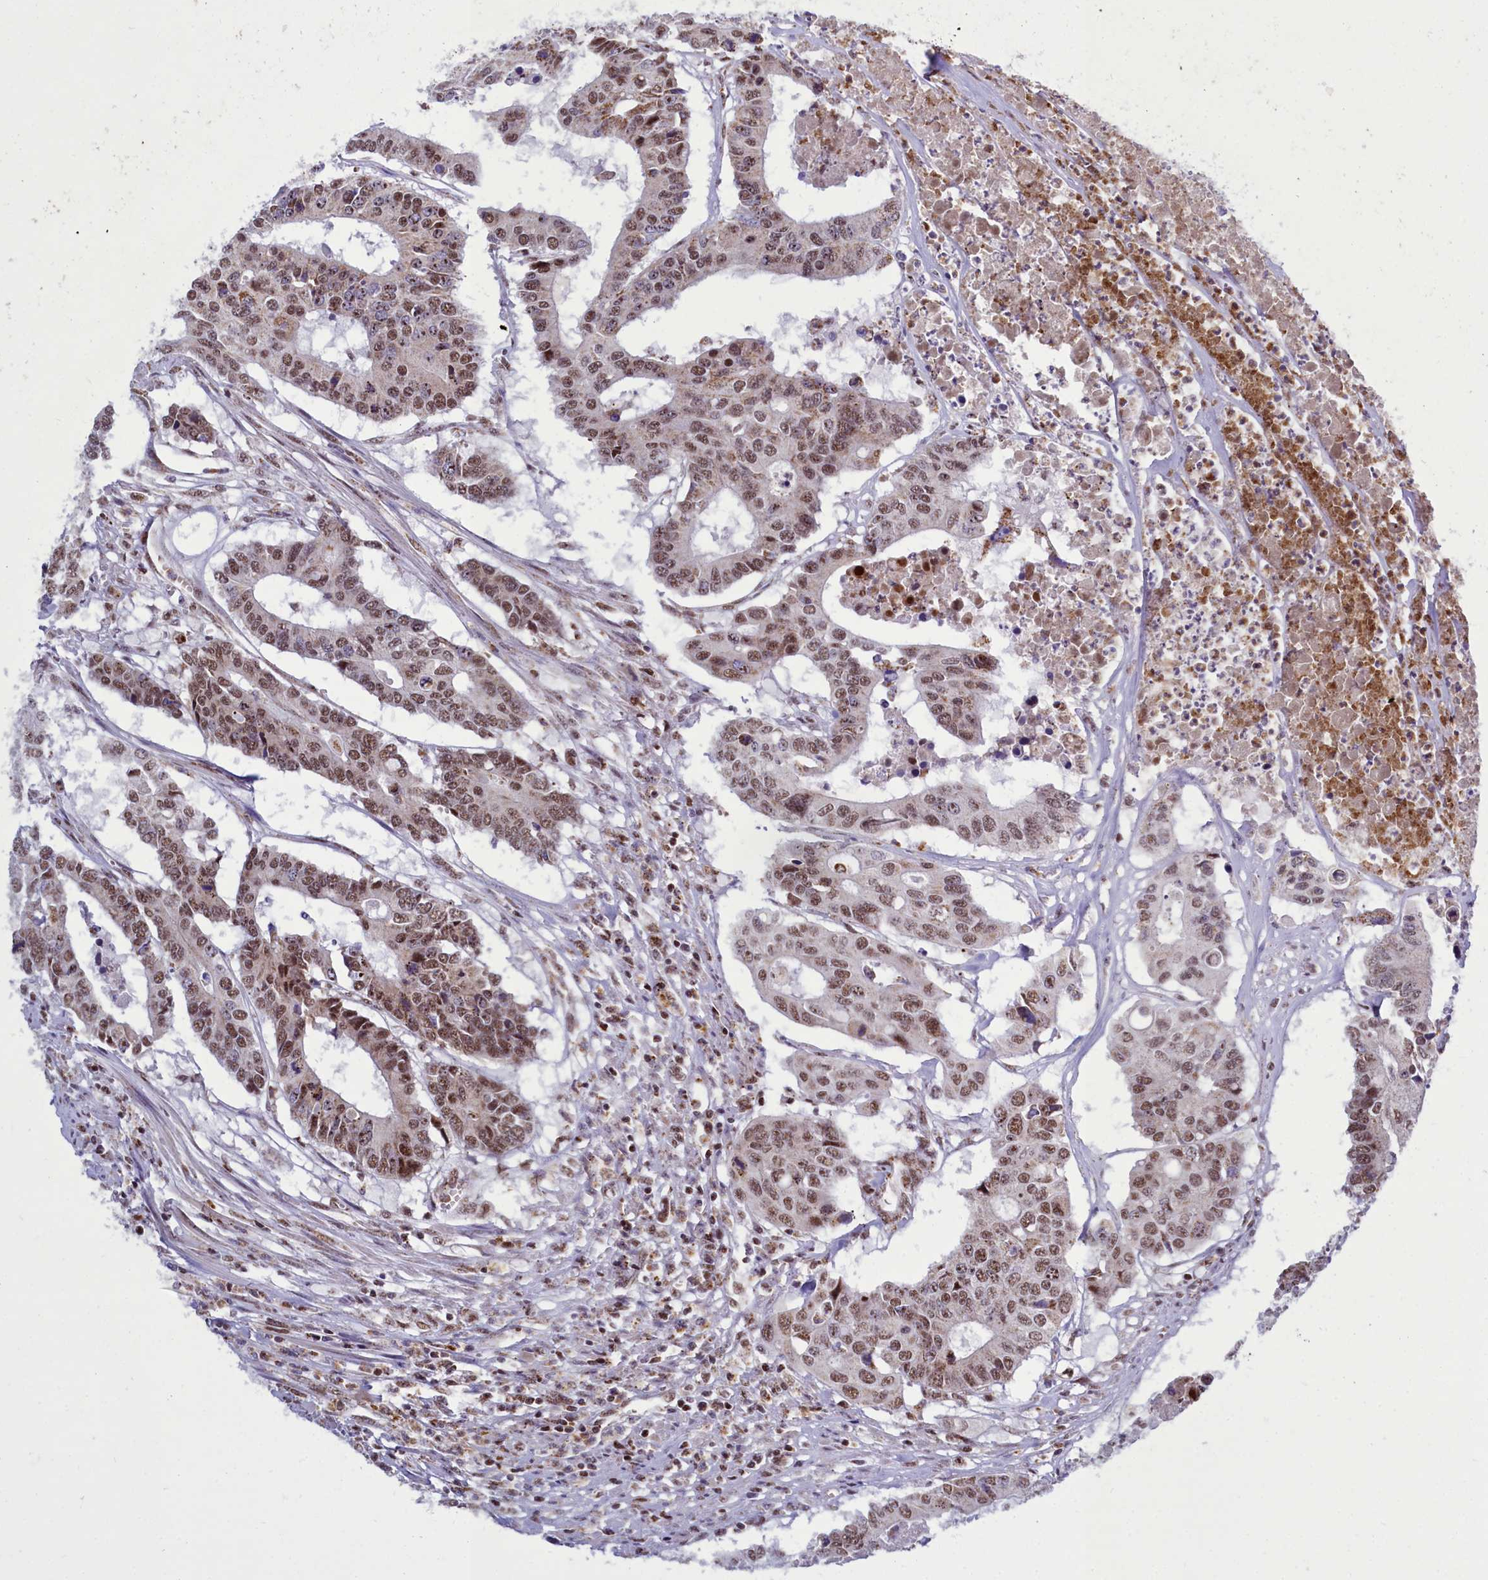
{"staining": {"intensity": "moderate", "quantity": ">75%", "location": "cytoplasmic/membranous,nuclear"}, "tissue": "colorectal cancer", "cell_type": "Tumor cells", "image_type": "cancer", "snomed": [{"axis": "morphology", "description": "Adenocarcinoma, NOS"}, {"axis": "topography", "description": "Colon"}], "caption": "An IHC image of tumor tissue is shown. Protein staining in brown shows moderate cytoplasmic/membranous and nuclear positivity in colorectal cancer (adenocarcinoma) within tumor cells.", "gene": "POM121L2", "patient": {"sex": "male", "age": 77}}